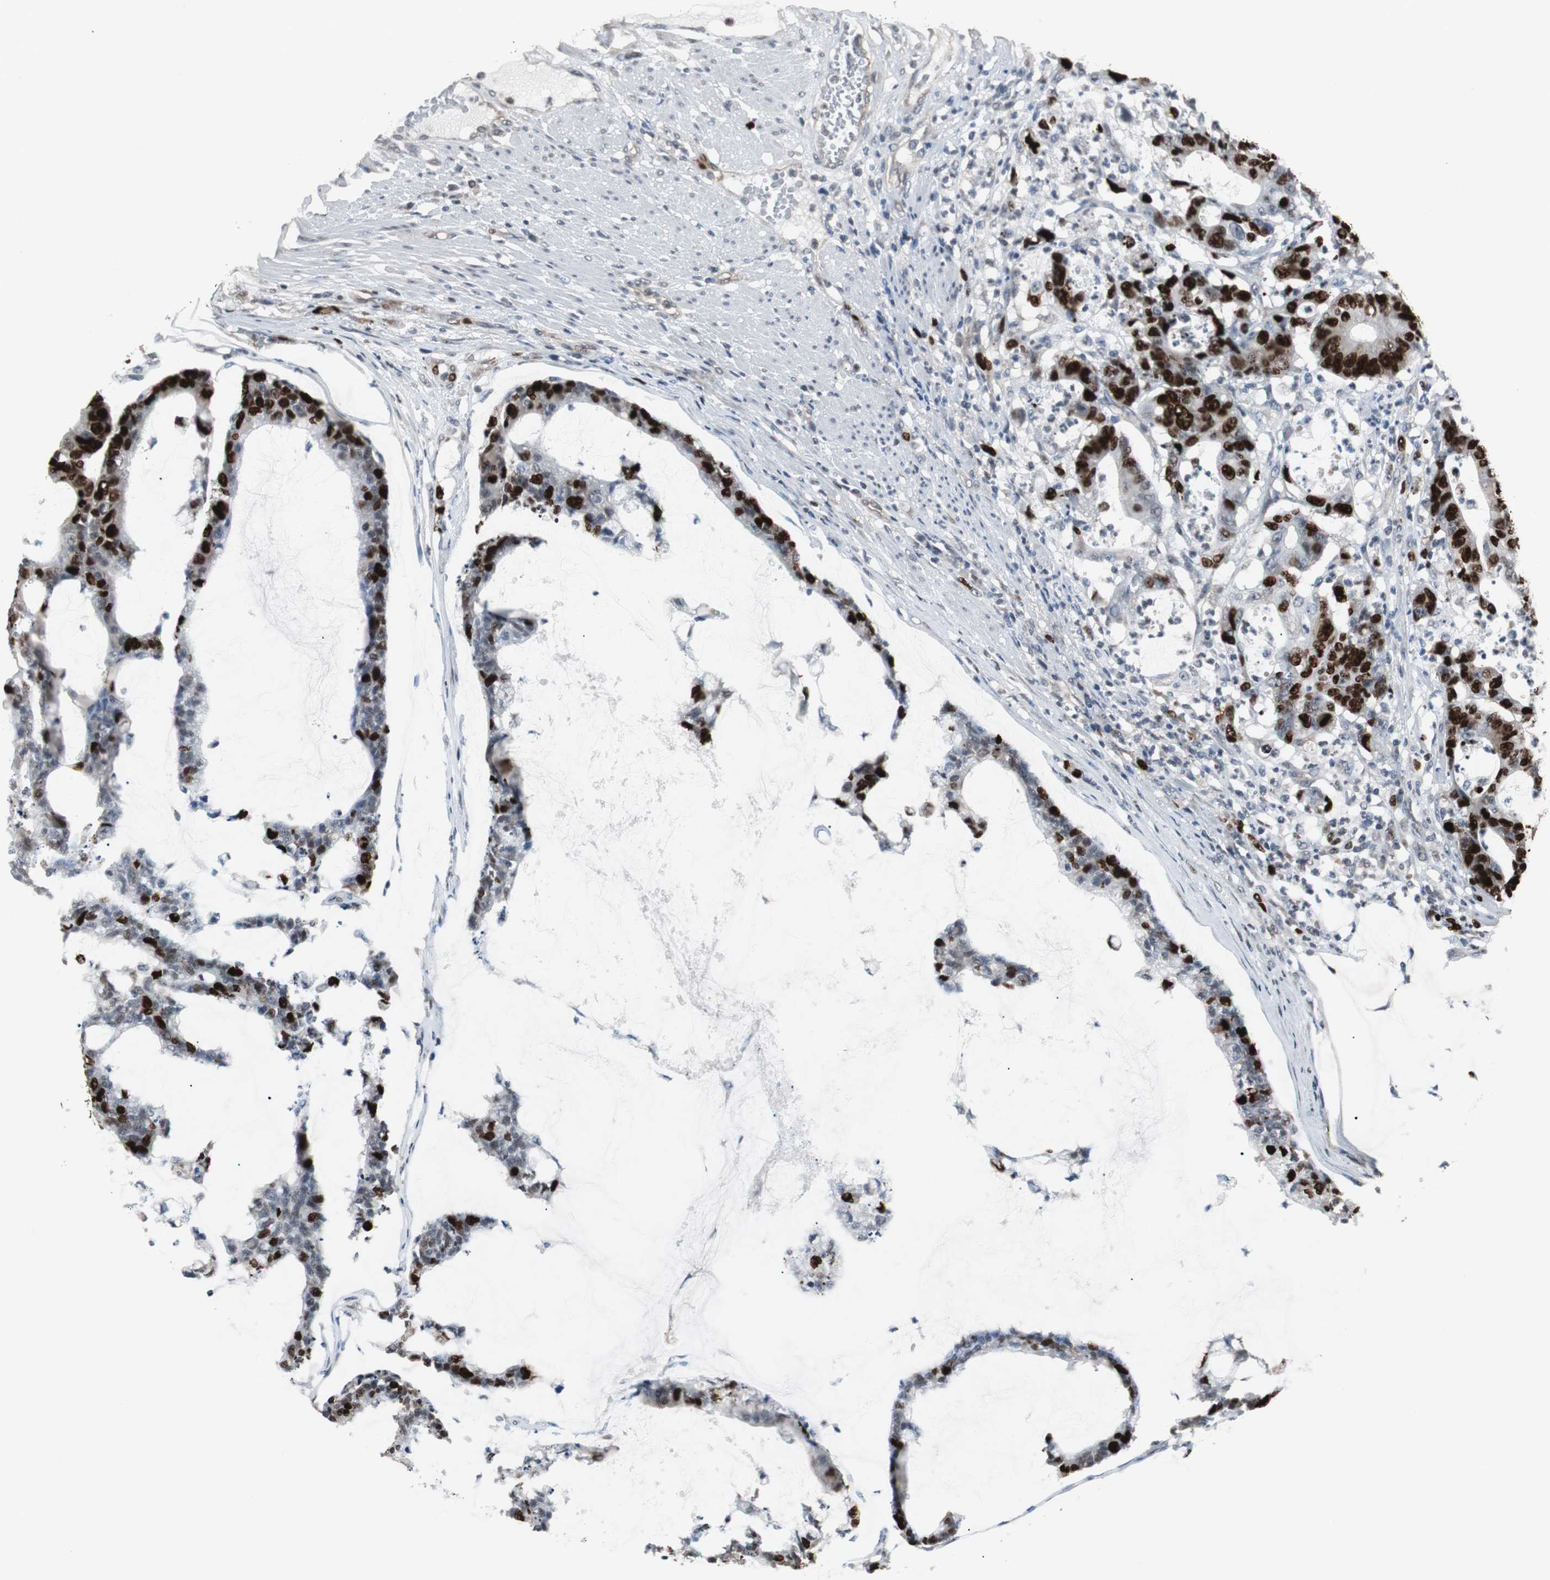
{"staining": {"intensity": "strong", "quantity": "25%-75%", "location": "nuclear"}, "tissue": "colorectal cancer", "cell_type": "Tumor cells", "image_type": "cancer", "snomed": [{"axis": "morphology", "description": "Adenocarcinoma, NOS"}, {"axis": "topography", "description": "Colon"}], "caption": "Human colorectal cancer (adenocarcinoma) stained for a protein (brown) demonstrates strong nuclear positive positivity in about 25%-75% of tumor cells.", "gene": "TOP2A", "patient": {"sex": "female", "age": 84}}